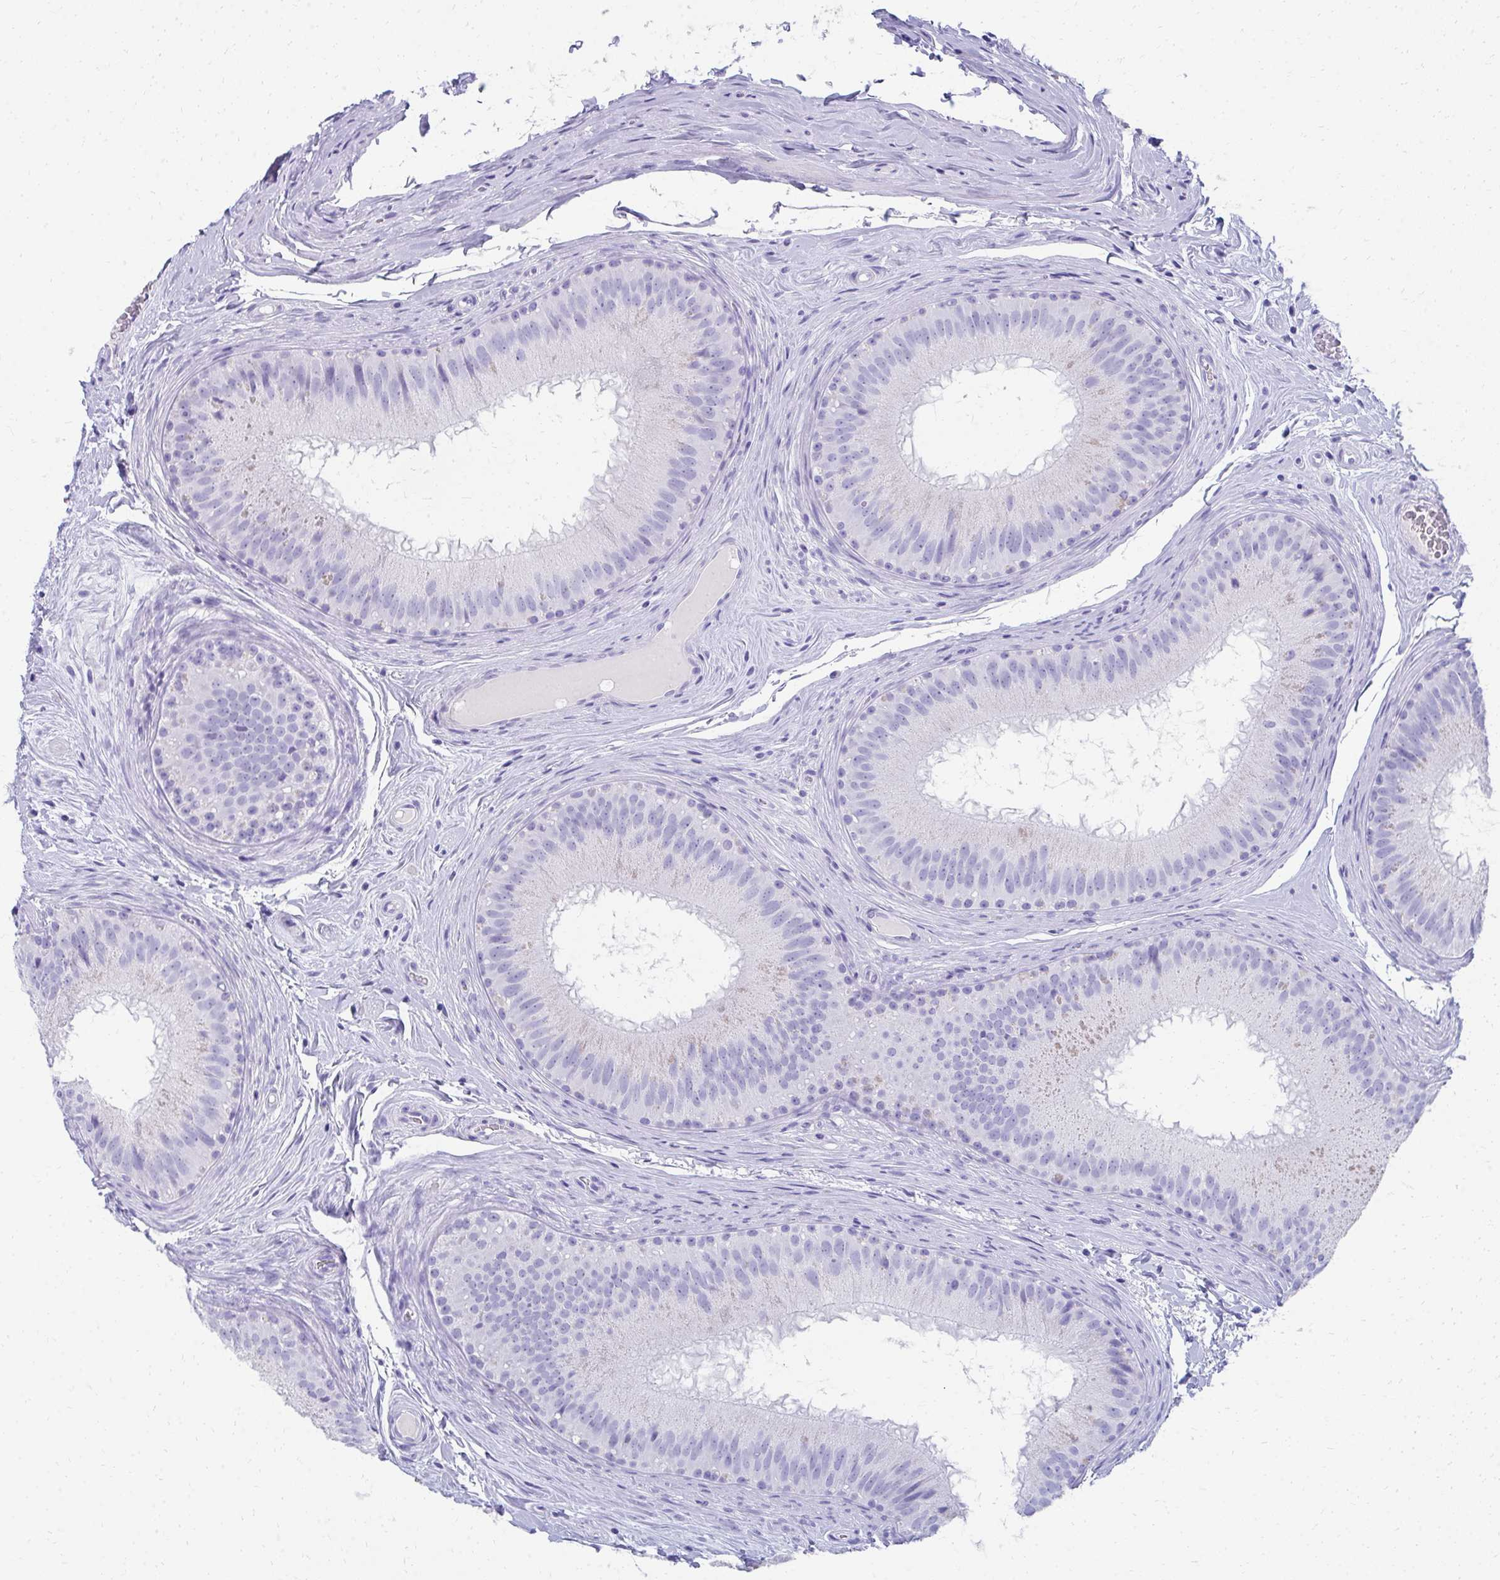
{"staining": {"intensity": "negative", "quantity": "none", "location": "none"}, "tissue": "epididymis", "cell_type": "Glandular cells", "image_type": "normal", "snomed": [{"axis": "morphology", "description": "Normal tissue, NOS"}, {"axis": "topography", "description": "Epididymis"}], "caption": "A photomicrograph of human epididymis is negative for staining in glandular cells. Nuclei are stained in blue.", "gene": "SEC14L3", "patient": {"sex": "male", "age": 44}}